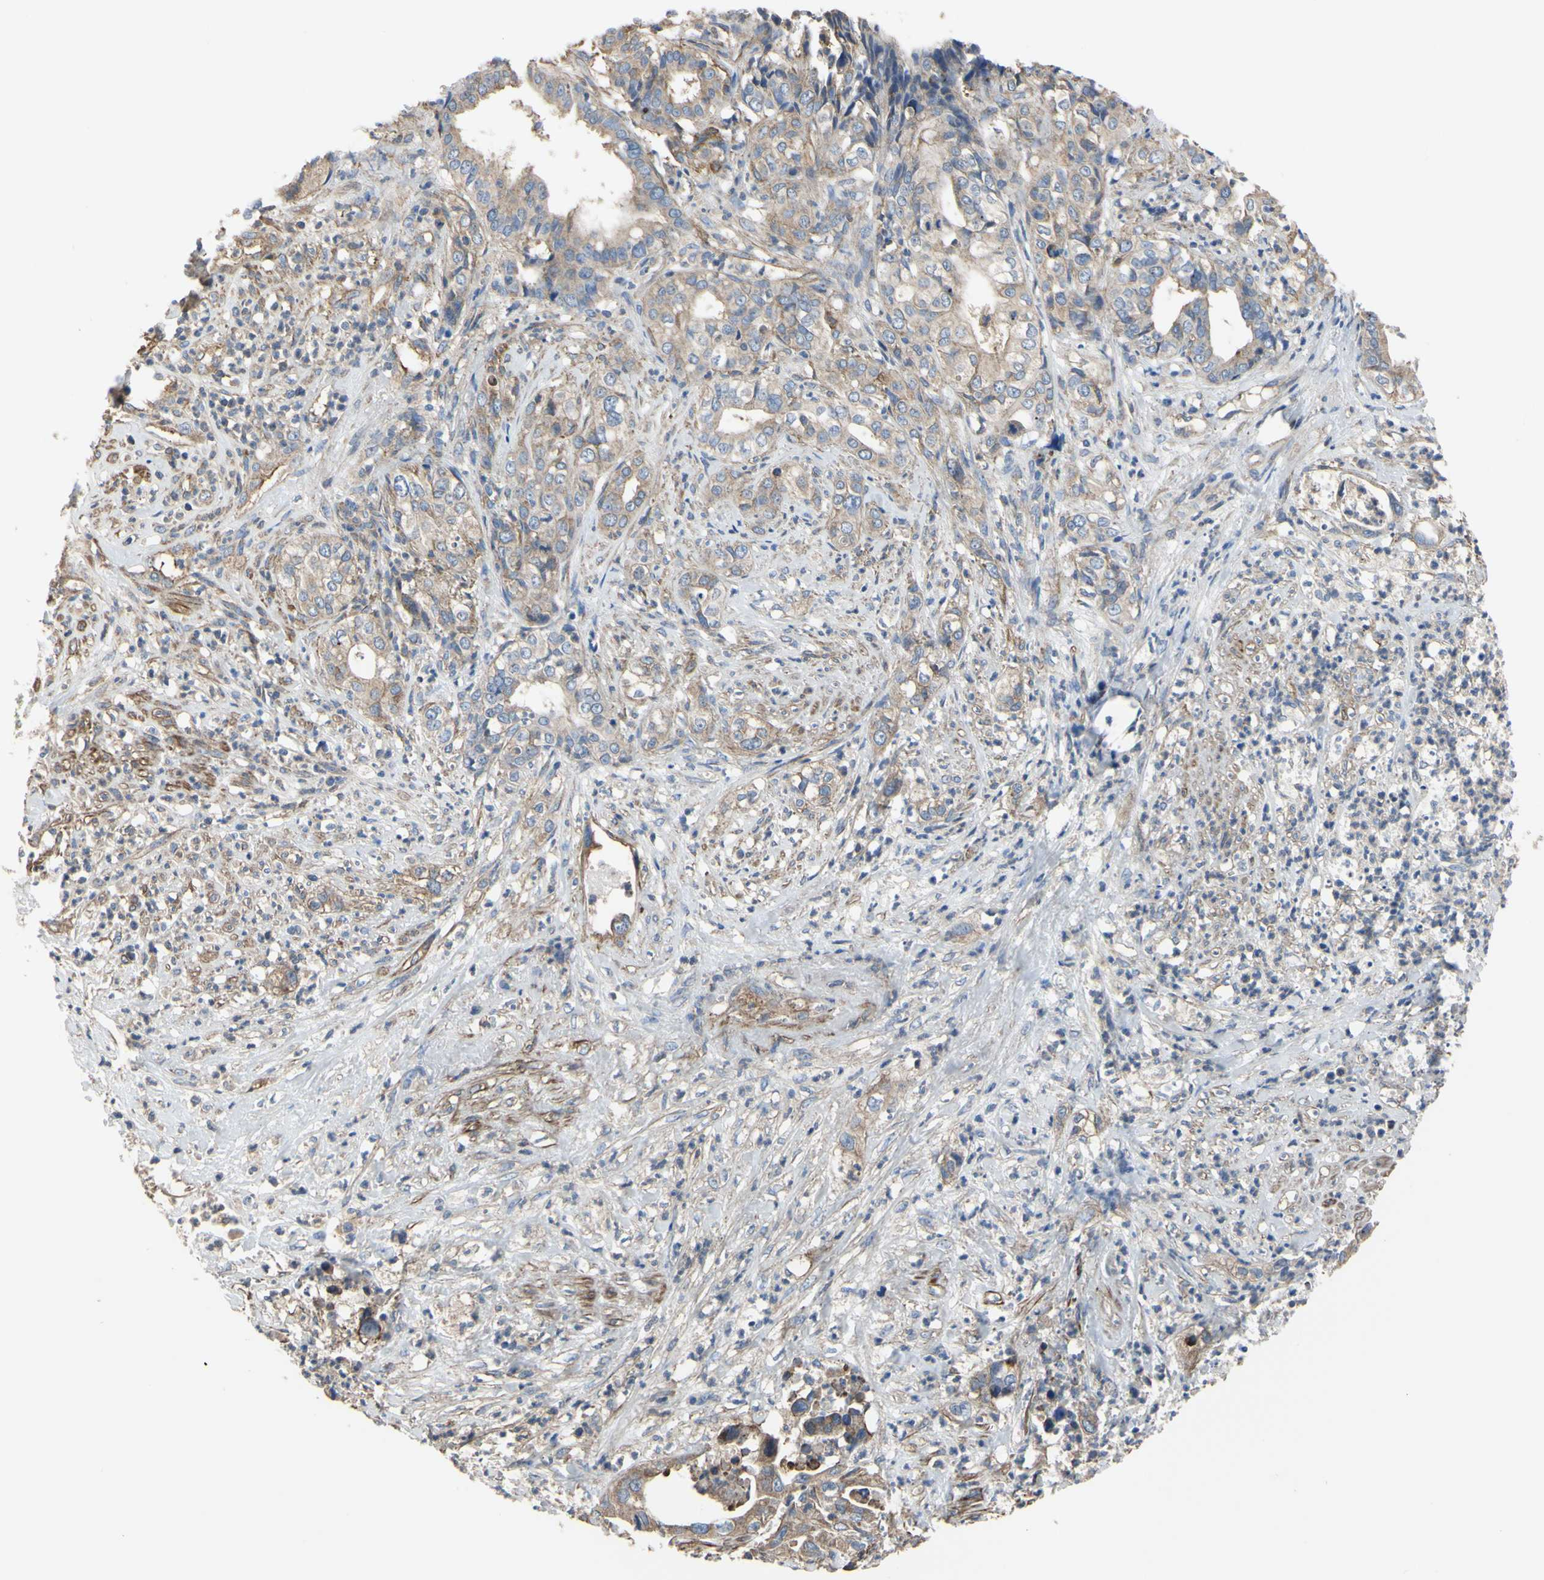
{"staining": {"intensity": "weak", "quantity": ">75%", "location": "cytoplasmic/membranous"}, "tissue": "liver cancer", "cell_type": "Tumor cells", "image_type": "cancer", "snomed": [{"axis": "morphology", "description": "Cholangiocarcinoma"}, {"axis": "topography", "description": "Liver"}], "caption": "Protein staining of liver cancer (cholangiocarcinoma) tissue displays weak cytoplasmic/membranous expression in approximately >75% of tumor cells. The staining was performed using DAB, with brown indicating positive protein expression. Nuclei are stained blue with hematoxylin.", "gene": "BECN1", "patient": {"sex": "female", "age": 61}}